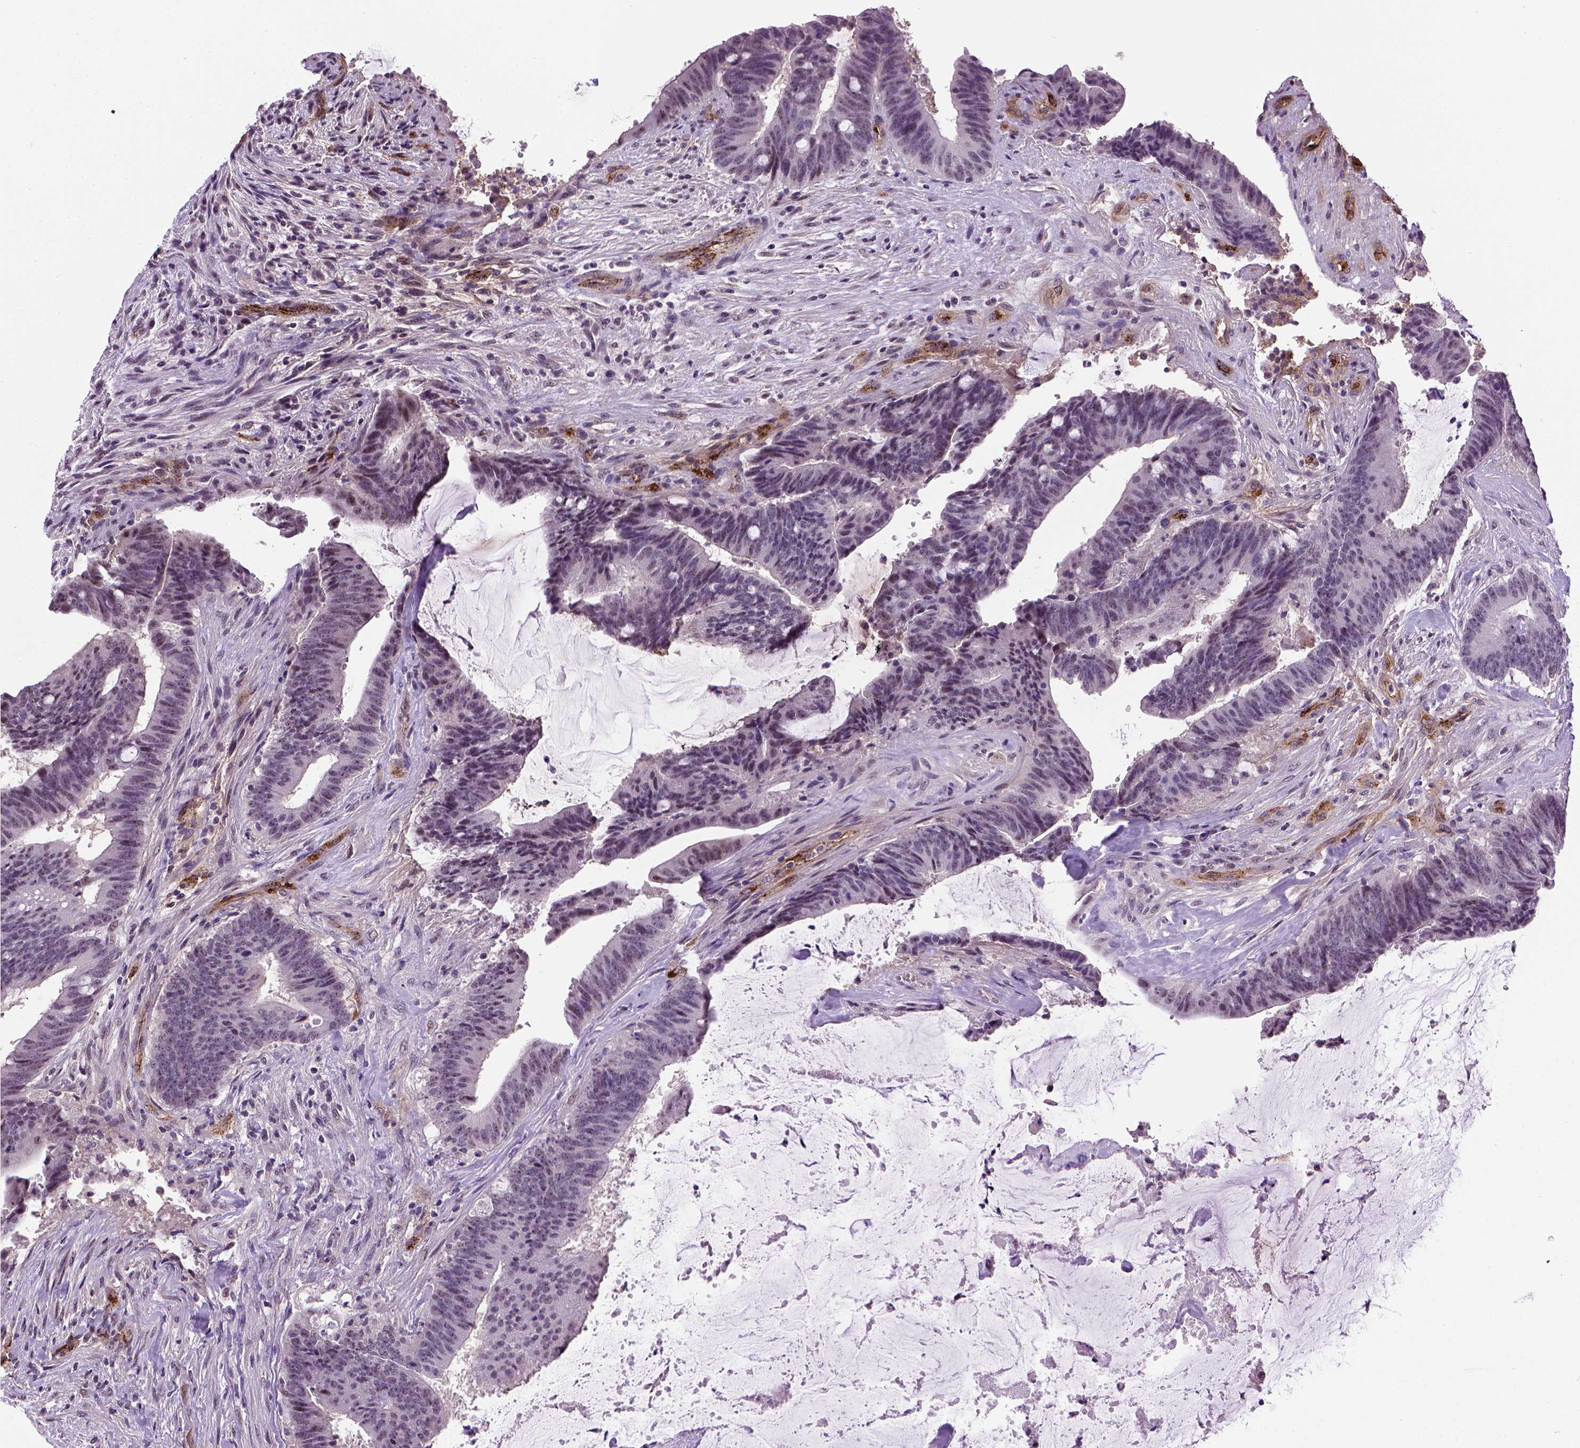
{"staining": {"intensity": "negative", "quantity": "none", "location": "none"}, "tissue": "colorectal cancer", "cell_type": "Tumor cells", "image_type": "cancer", "snomed": [{"axis": "morphology", "description": "Adenocarcinoma, NOS"}, {"axis": "topography", "description": "Colon"}], "caption": "Immunohistochemistry of colorectal adenocarcinoma displays no positivity in tumor cells.", "gene": "VWF", "patient": {"sex": "female", "age": 43}}